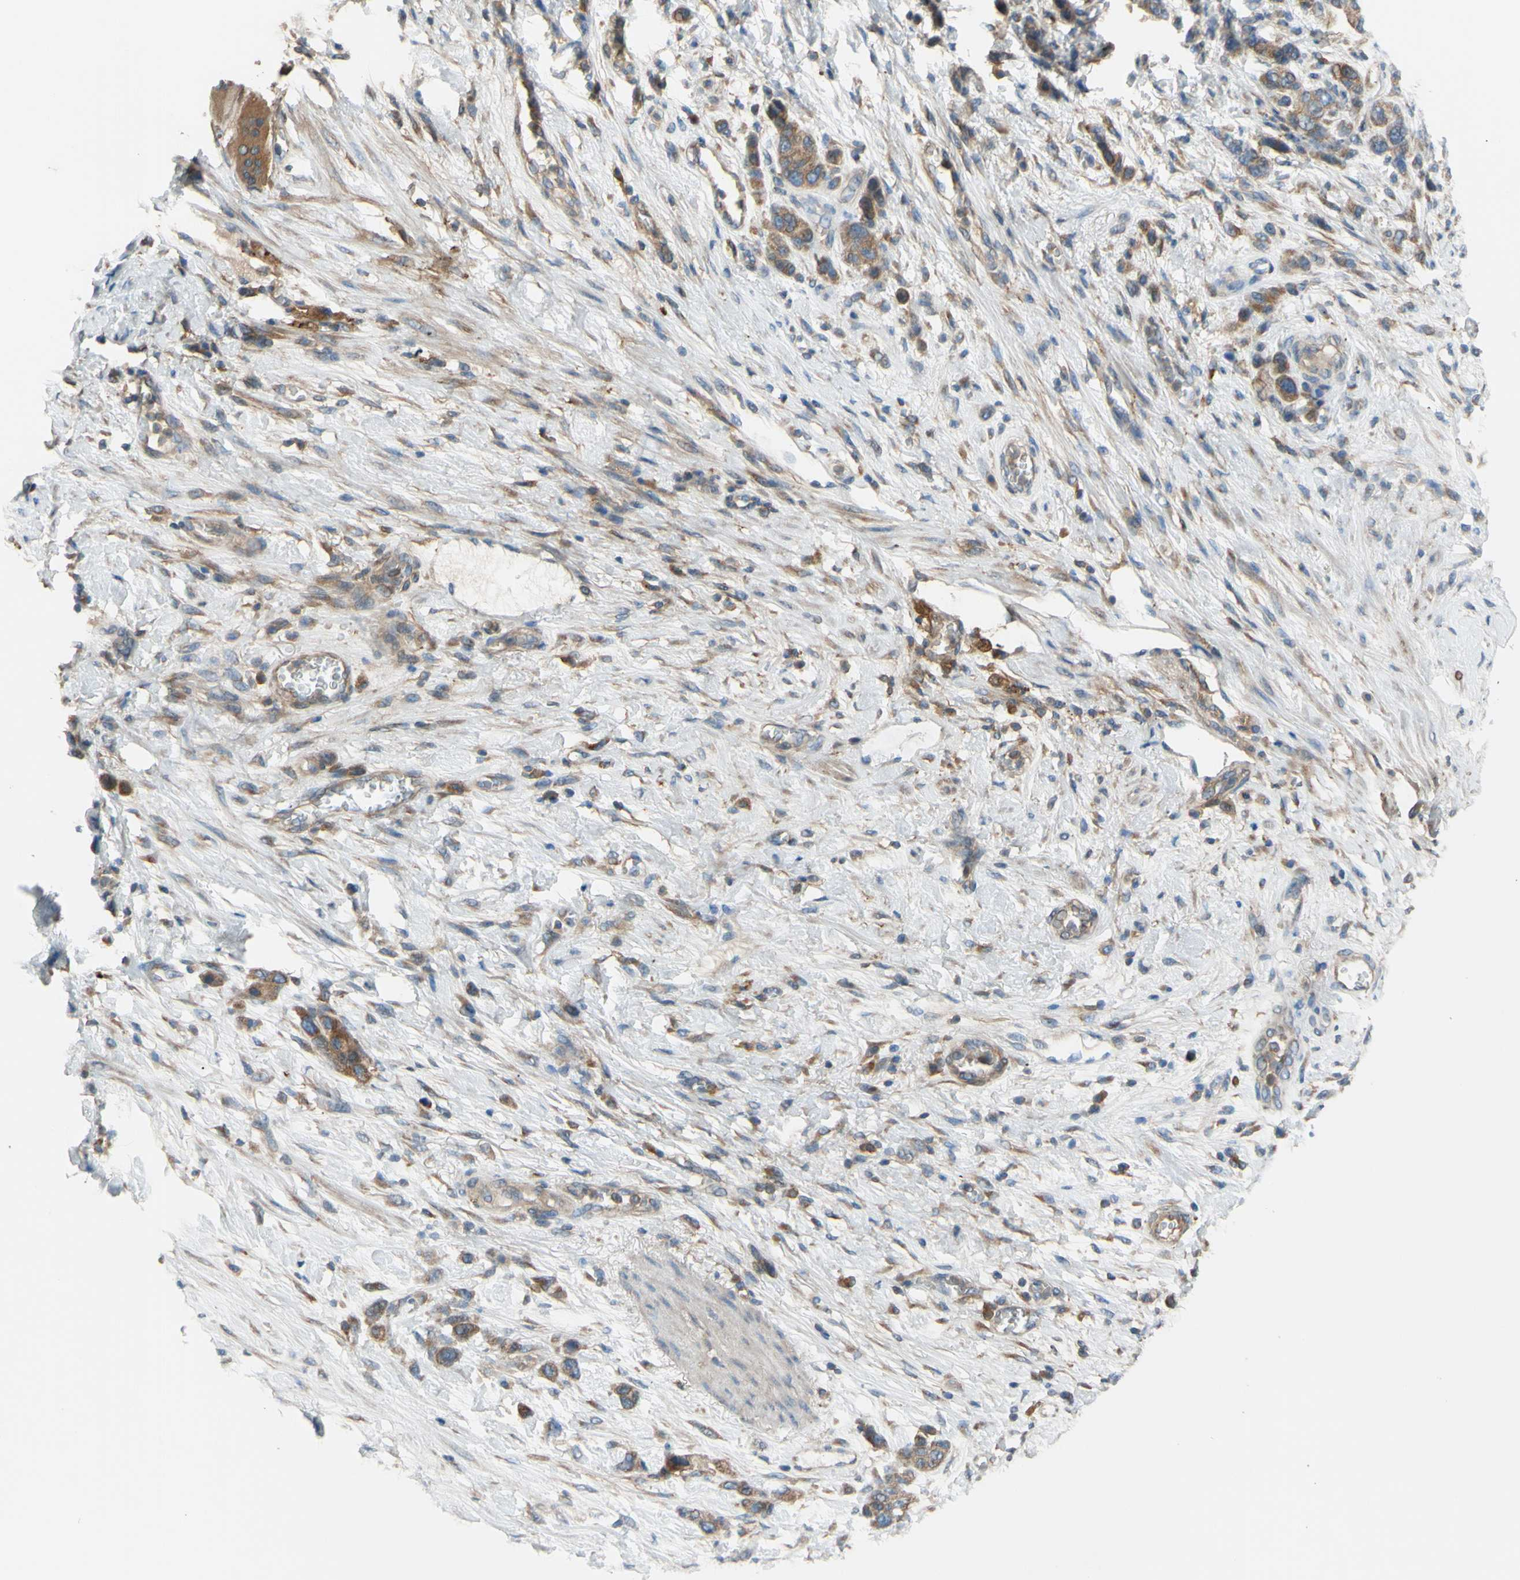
{"staining": {"intensity": "weak", "quantity": "25%-75%", "location": "cytoplasmic/membranous"}, "tissue": "stomach cancer", "cell_type": "Tumor cells", "image_type": "cancer", "snomed": [{"axis": "morphology", "description": "Adenocarcinoma, NOS"}, {"axis": "morphology", "description": "Adenocarcinoma, High grade"}, {"axis": "topography", "description": "Stomach, upper"}, {"axis": "topography", "description": "Stomach, lower"}], "caption": "Stomach adenocarcinoma (high-grade) stained with a protein marker reveals weak staining in tumor cells.", "gene": "POR", "patient": {"sex": "female", "age": 65}}